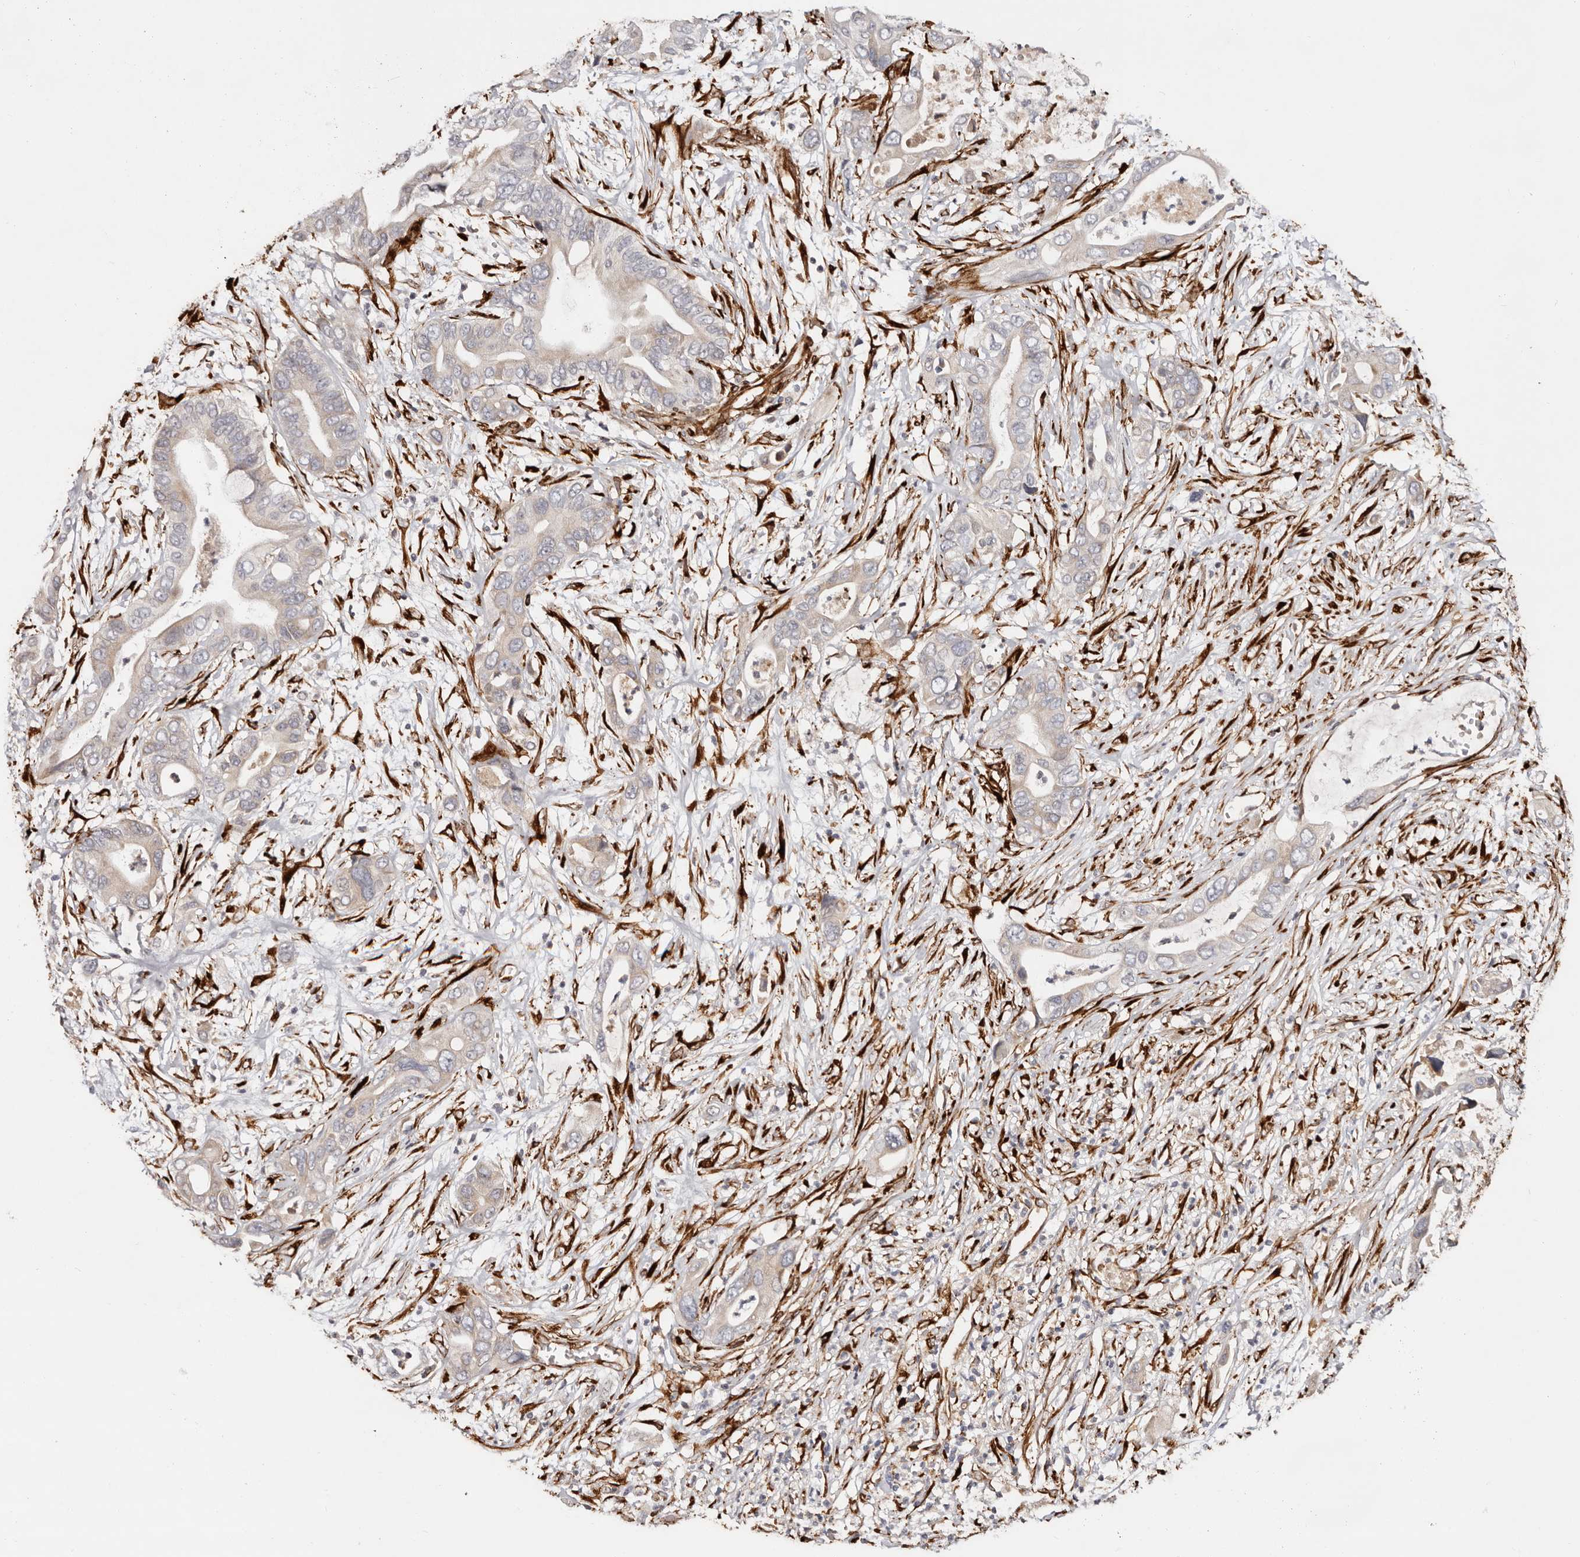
{"staining": {"intensity": "weak", "quantity": "25%-75%", "location": "cytoplasmic/membranous"}, "tissue": "pancreatic cancer", "cell_type": "Tumor cells", "image_type": "cancer", "snomed": [{"axis": "morphology", "description": "Adenocarcinoma, NOS"}, {"axis": "topography", "description": "Pancreas"}], "caption": "Immunohistochemistry staining of pancreatic cancer, which displays low levels of weak cytoplasmic/membranous staining in about 25%-75% of tumor cells indicating weak cytoplasmic/membranous protein expression. The staining was performed using DAB (3,3'-diaminobenzidine) (brown) for protein detection and nuclei were counterstained in hematoxylin (blue).", "gene": "SERPINH1", "patient": {"sex": "male", "age": 66}}